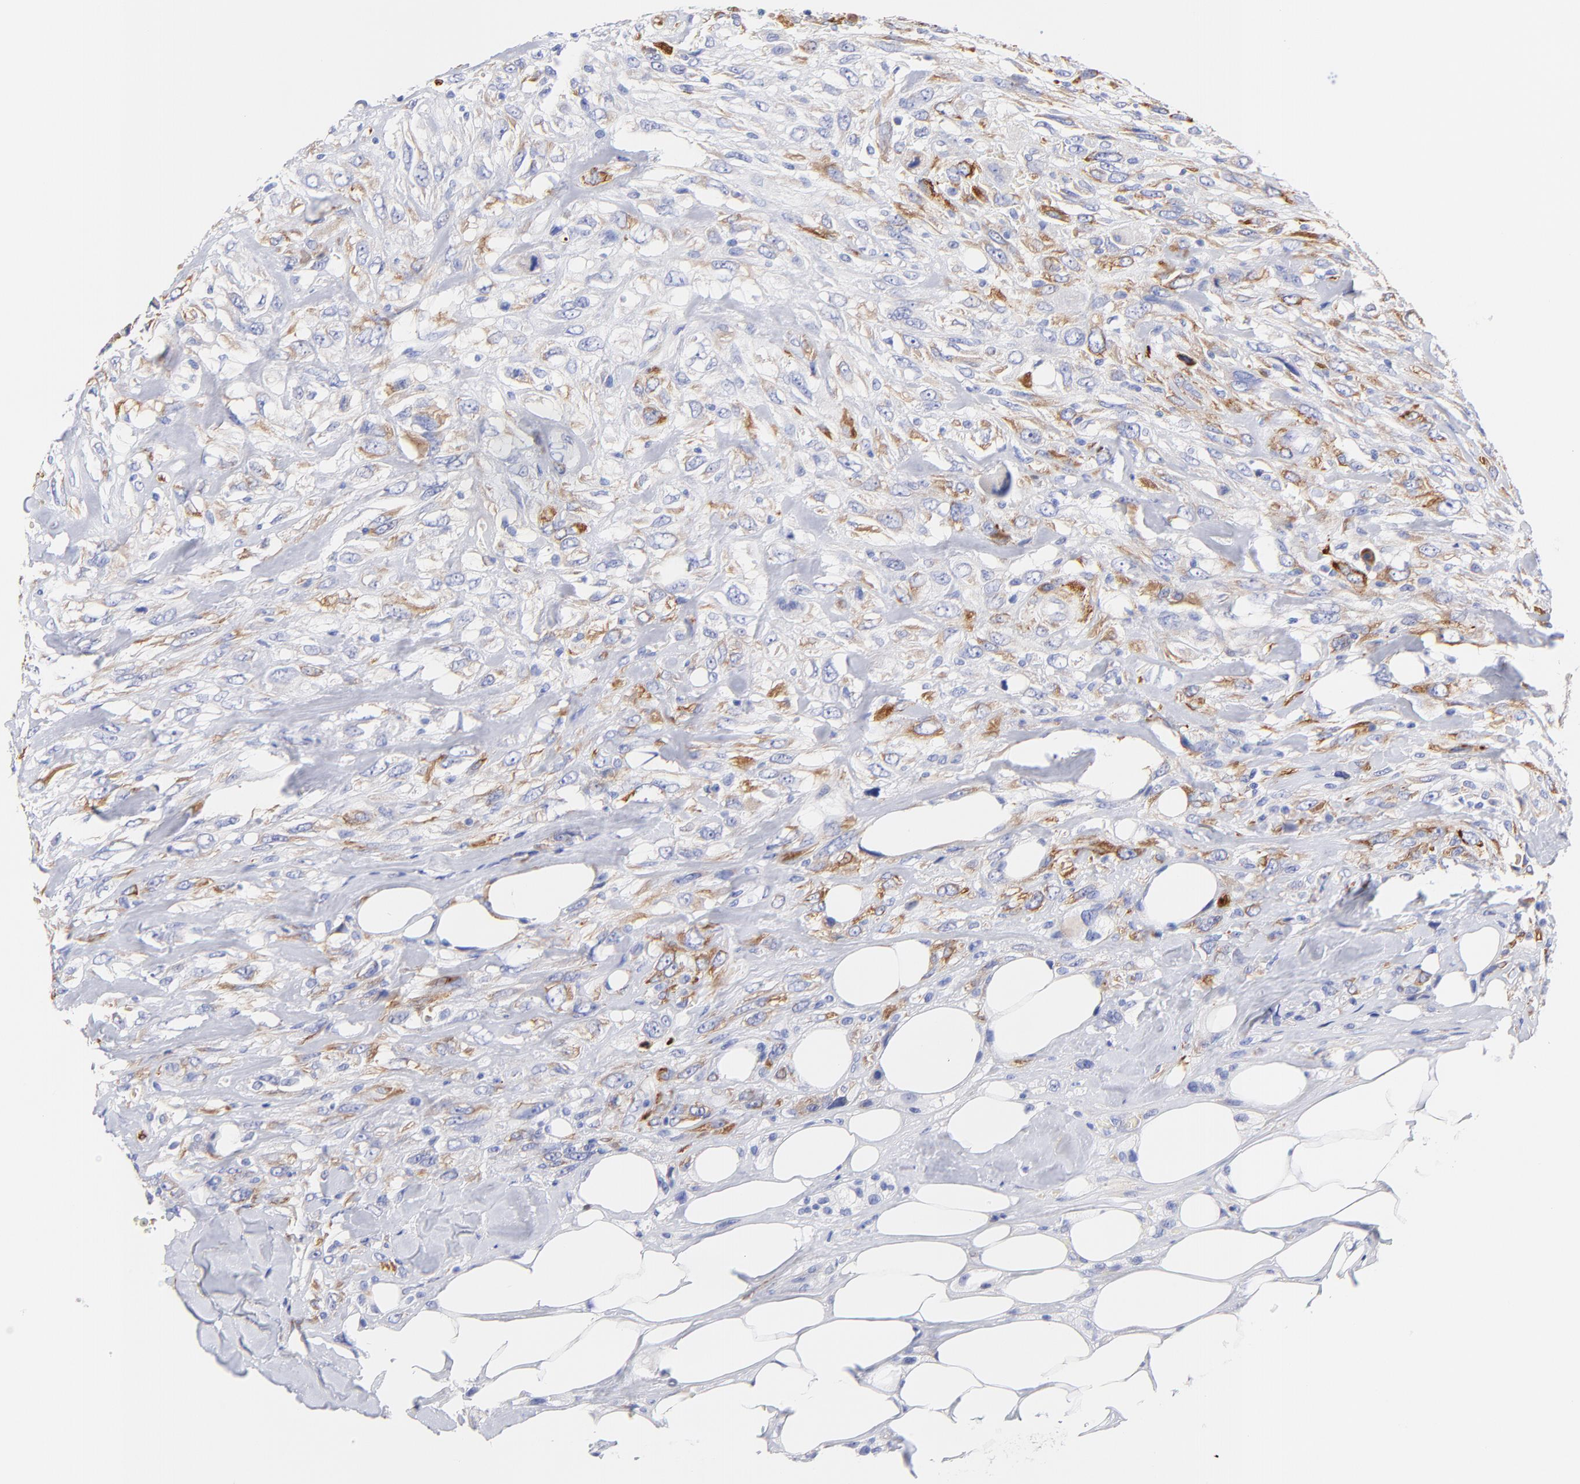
{"staining": {"intensity": "weak", "quantity": "<25%", "location": "cytoplasmic/membranous"}, "tissue": "breast cancer", "cell_type": "Tumor cells", "image_type": "cancer", "snomed": [{"axis": "morphology", "description": "Neoplasm, malignant, NOS"}, {"axis": "topography", "description": "Breast"}], "caption": "The photomicrograph shows no staining of tumor cells in breast cancer.", "gene": "C1QTNF6", "patient": {"sex": "female", "age": 50}}